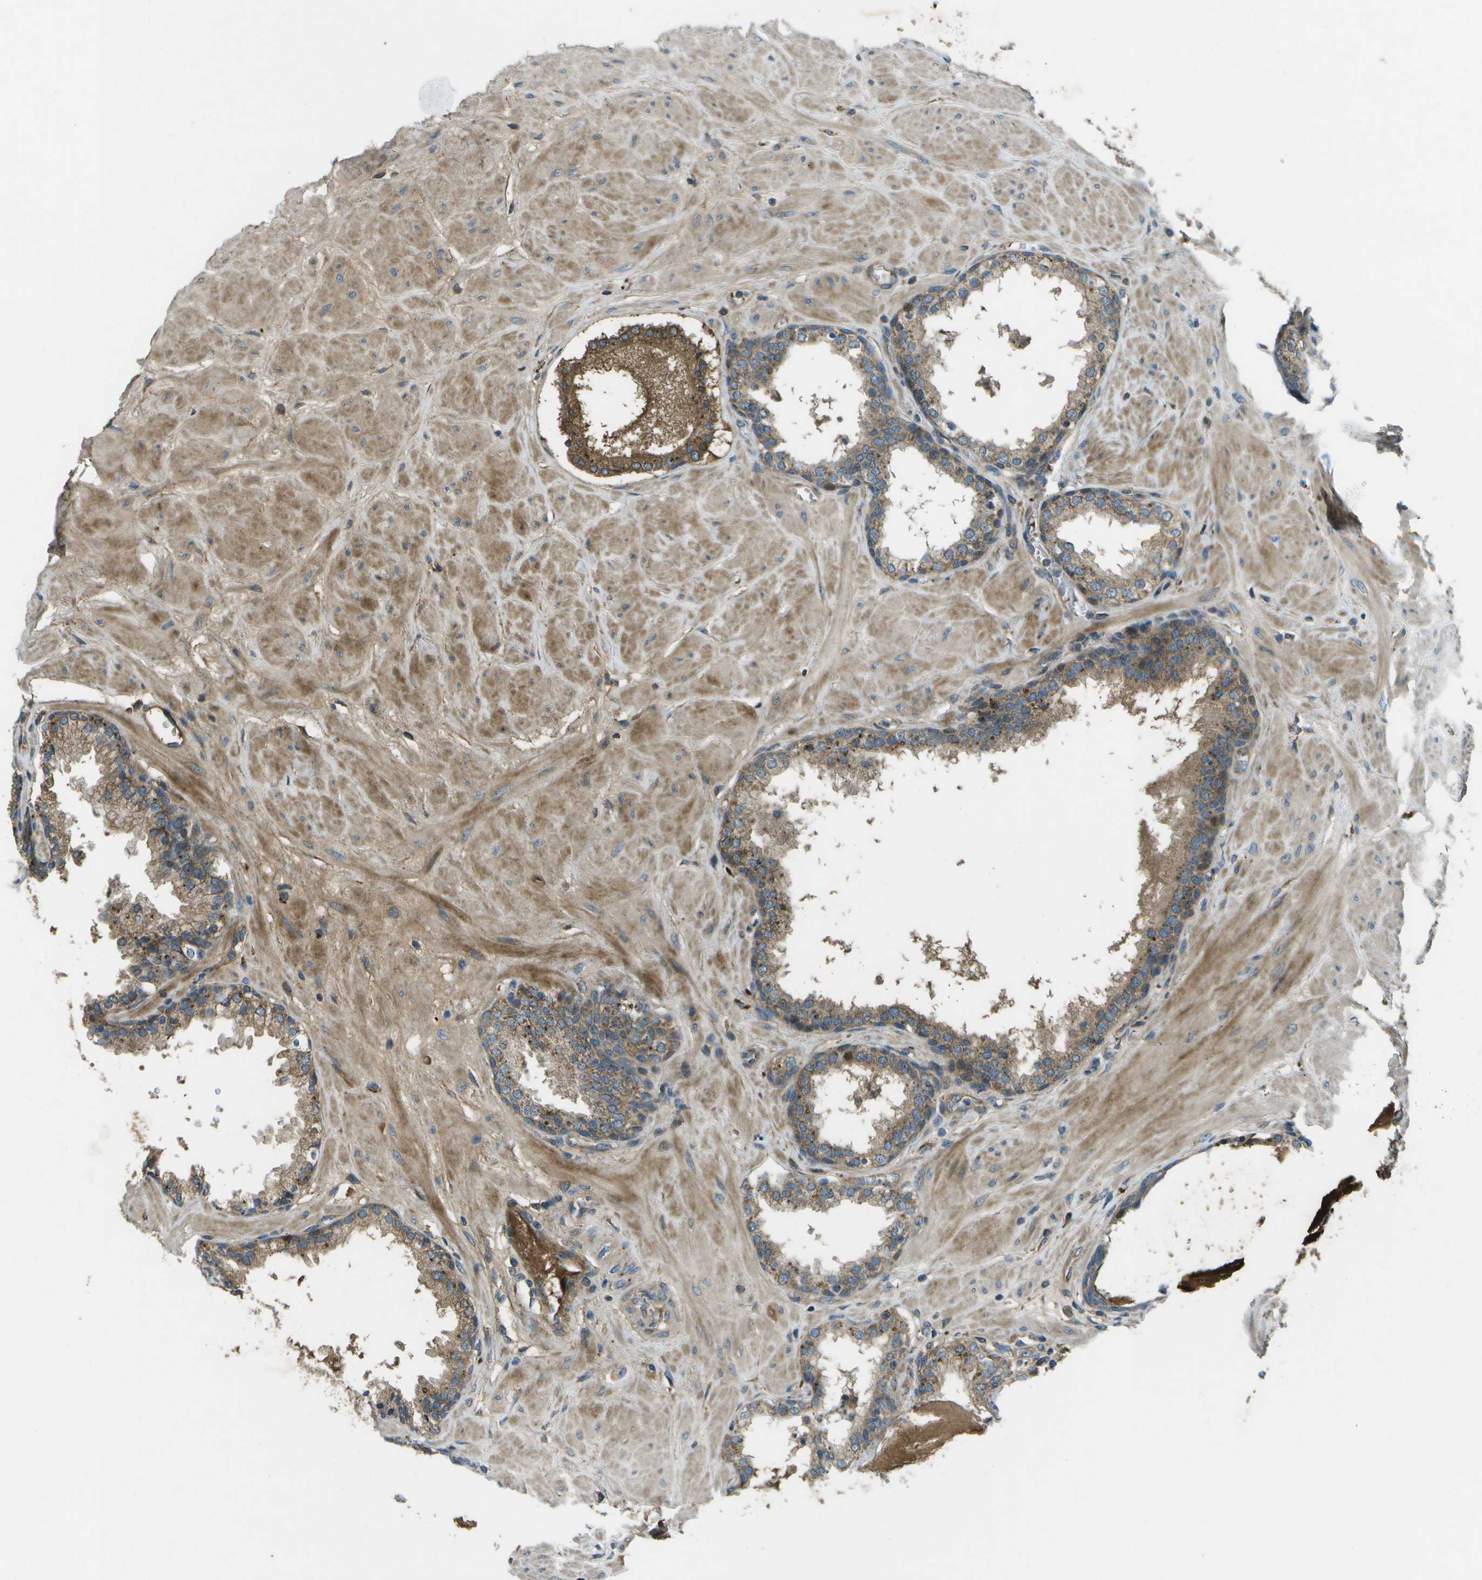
{"staining": {"intensity": "moderate", "quantity": "25%-75%", "location": "cytoplasmic/membranous"}, "tissue": "prostate", "cell_type": "Glandular cells", "image_type": "normal", "snomed": [{"axis": "morphology", "description": "Normal tissue, NOS"}, {"axis": "topography", "description": "Prostate"}], "caption": "Protein expression analysis of normal prostate reveals moderate cytoplasmic/membranous expression in about 25%-75% of glandular cells.", "gene": "PXYLP1", "patient": {"sex": "male", "age": 51}}